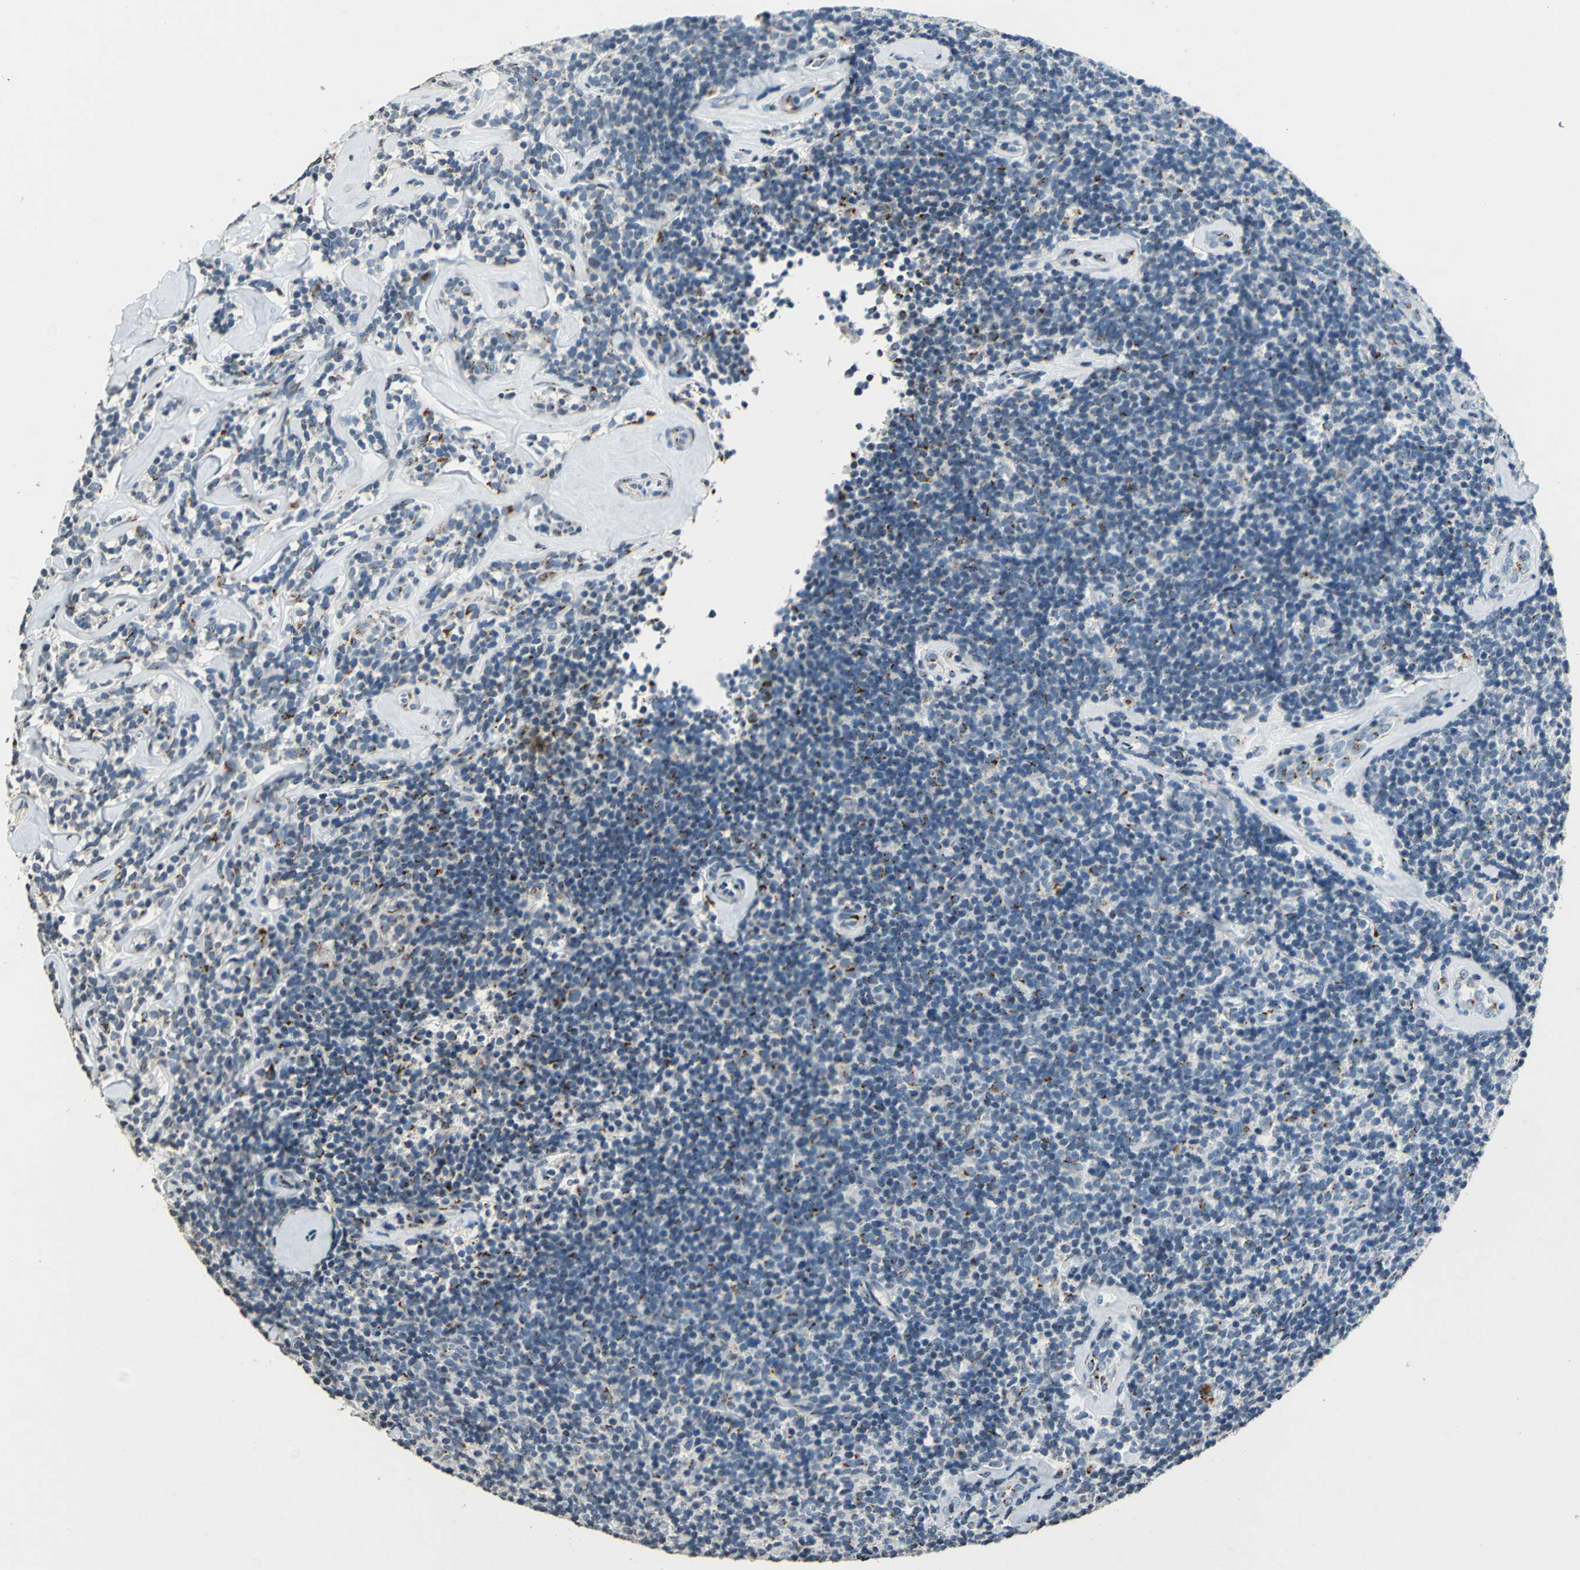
{"staining": {"intensity": "weak", "quantity": "25%-75%", "location": "cytoplasmic/membranous"}, "tissue": "lymphoma", "cell_type": "Tumor cells", "image_type": "cancer", "snomed": [{"axis": "morphology", "description": "Malignant lymphoma, non-Hodgkin's type, Low grade"}, {"axis": "topography", "description": "Lymph node"}], "caption": "Low-grade malignant lymphoma, non-Hodgkin's type stained with IHC shows weak cytoplasmic/membranous positivity in approximately 25%-75% of tumor cells.", "gene": "TMEM115", "patient": {"sex": "female", "age": 56}}